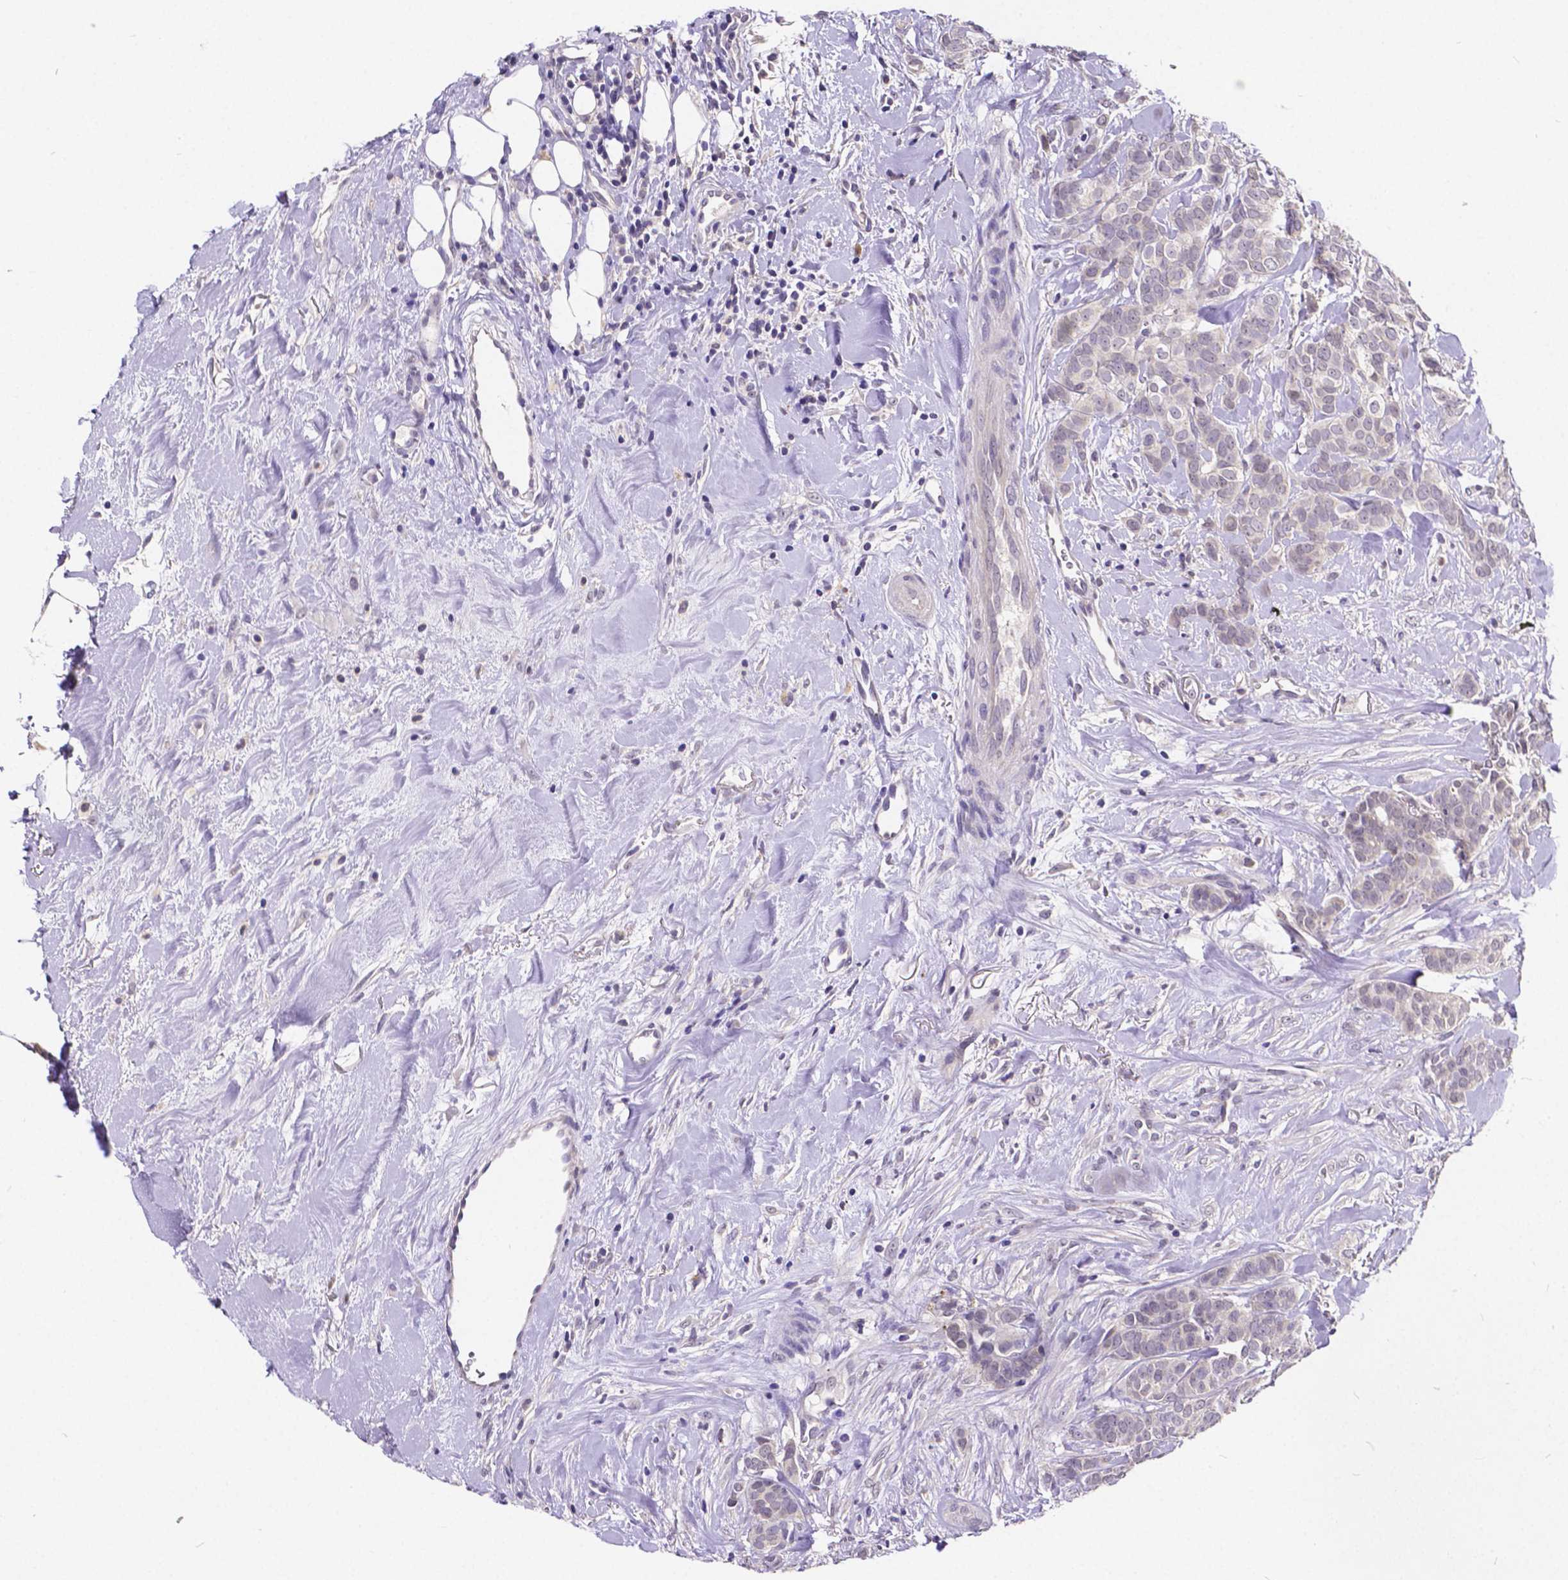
{"staining": {"intensity": "negative", "quantity": "none", "location": "none"}, "tissue": "breast cancer", "cell_type": "Tumor cells", "image_type": "cancer", "snomed": [{"axis": "morphology", "description": "Duct carcinoma"}, {"axis": "topography", "description": "Breast"}], "caption": "Breast cancer was stained to show a protein in brown. There is no significant staining in tumor cells.", "gene": "CTNNA2", "patient": {"sex": "female", "age": 84}}